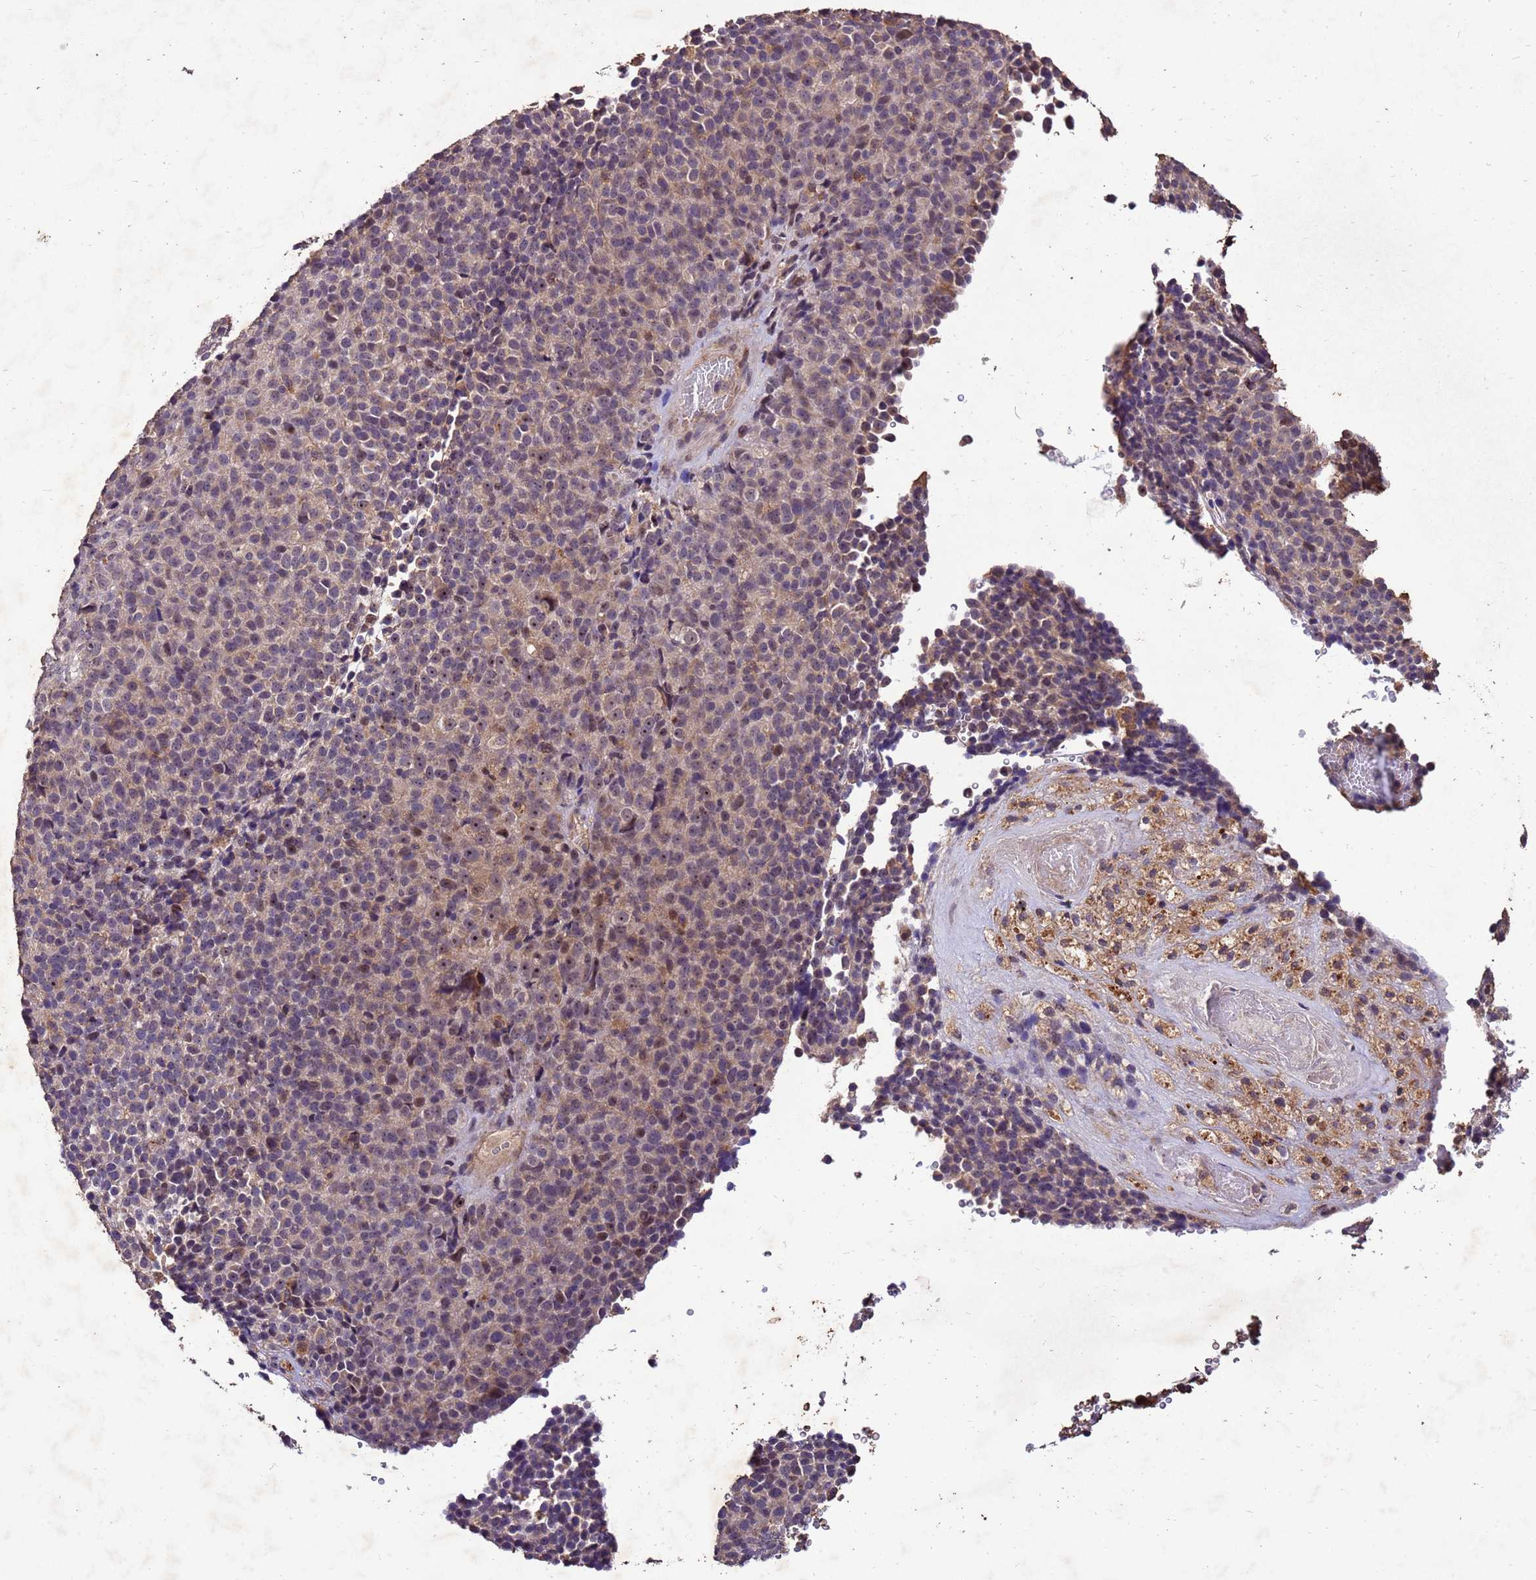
{"staining": {"intensity": "weak", "quantity": ">75%", "location": "cytoplasmic/membranous,nuclear"}, "tissue": "melanoma", "cell_type": "Tumor cells", "image_type": "cancer", "snomed": [{"axis": "morphology", "description": "Malignant melanoma, Metastatic site"}, {"axis": "topography", "description": "Brain"}], "caption": "Protein staining of malignant melanoma (metastatic site) tissue reveals weak cytoplasmic/membranous and nuclear positivity in approximately >75% of tumor cells.", "gene": "TOR4A", "patient": {"sex": "female", "age": 56}}